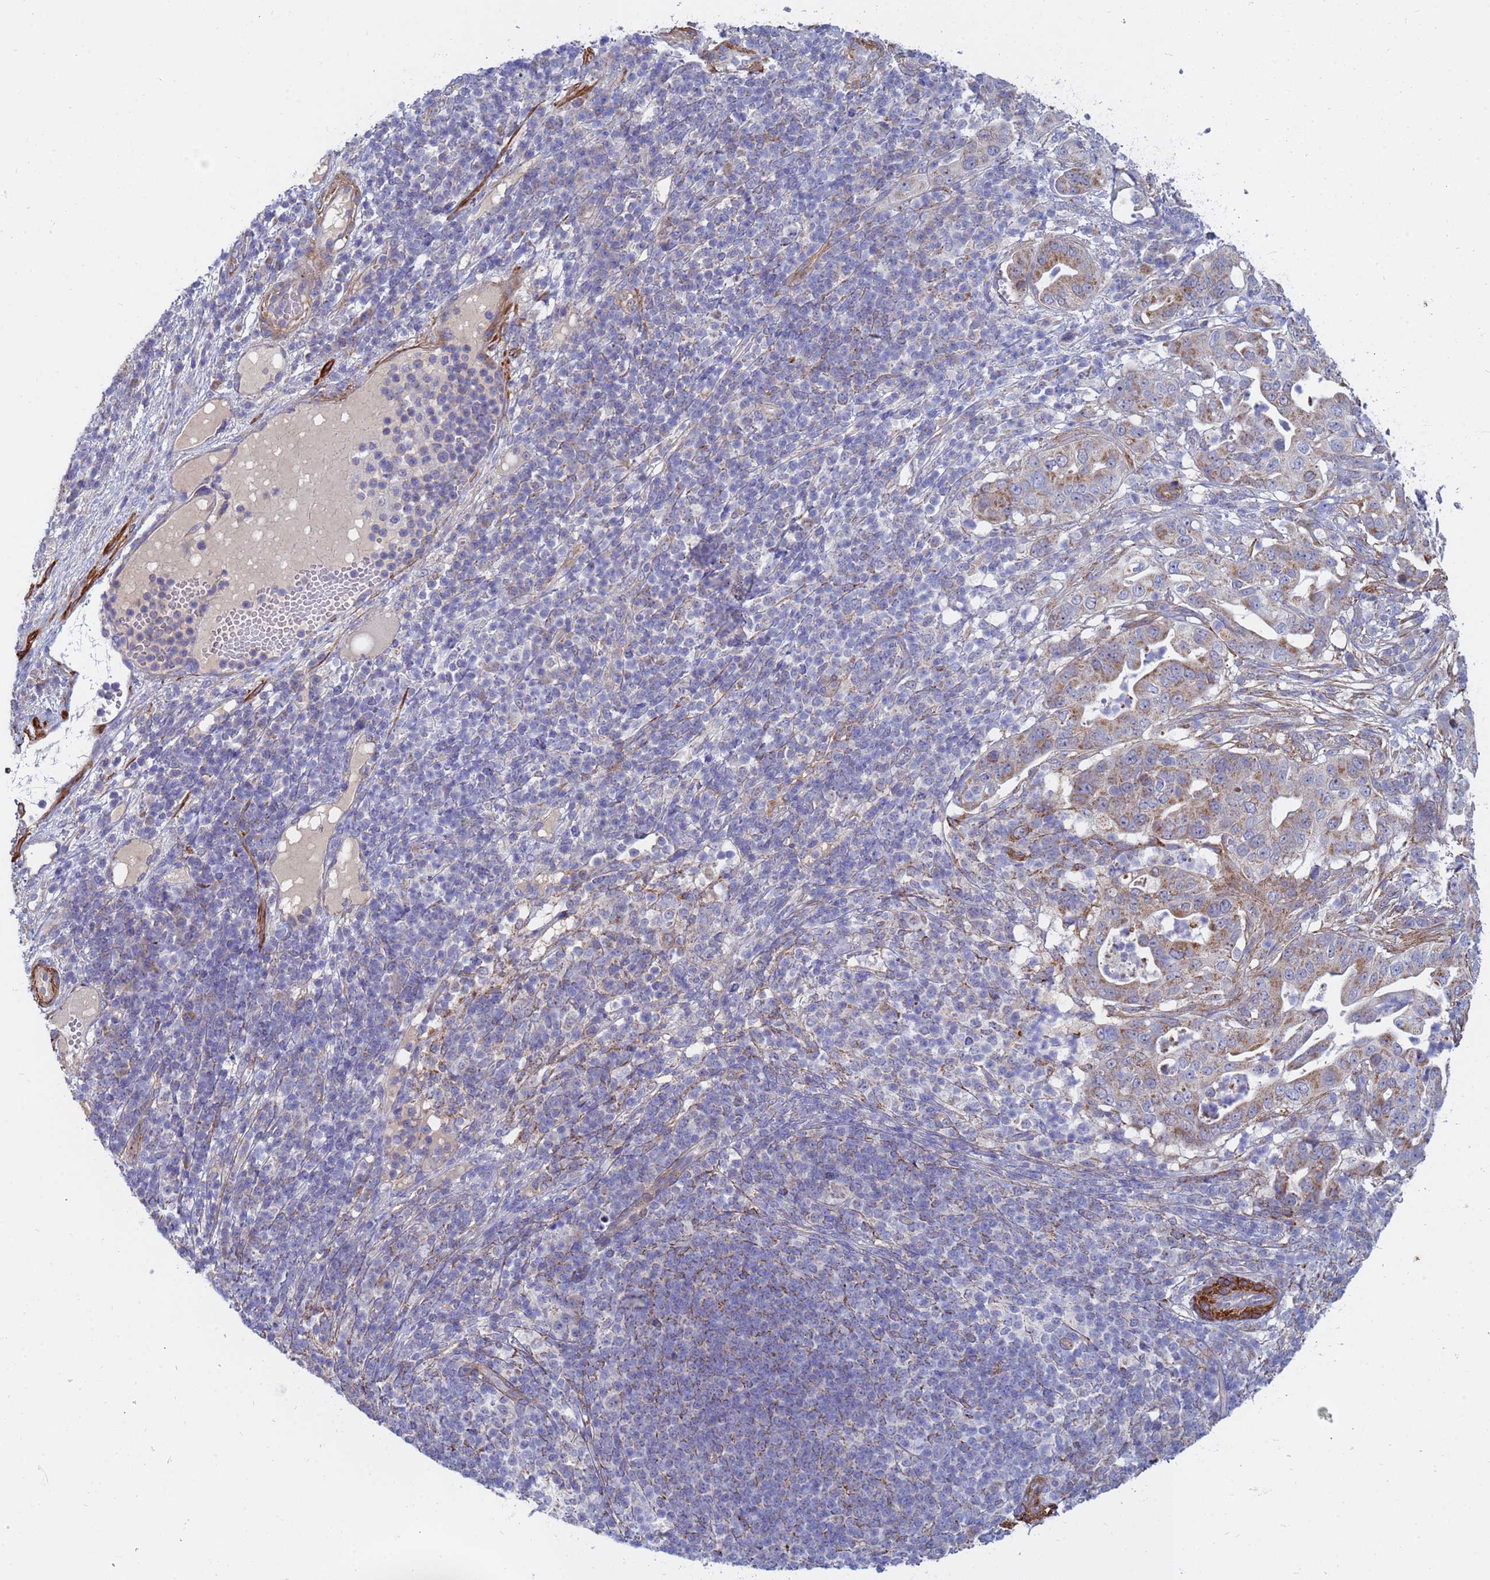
{"staining": {"intensity": "moderate", "quantity": "25%-75%", "location": "cytoplasmic/membranous"}, "tissue": "pancreatic cancer", "cell_type": "Tumor cells", "image_type": "cancer", "snomed": [{"axis": "morphology", "description": "Normal tissue, NOS"}, {"axis": "morphology", "description": "Adenocarcinoma, NOS"}, {"axis": "topography", "description": "Lymph node"}, {"axis": "topography", "description": "Pancreas"}], "caption": "This histopathology image shows immunohistochemistry (IHC) staining of human pancreatic cancer, with medium moderate cytoplasmic/membranous staining in about 25%-75% of tumor cells.", "gene": "SDR39U1", "patient": {"sex": "female", "age": 67}}